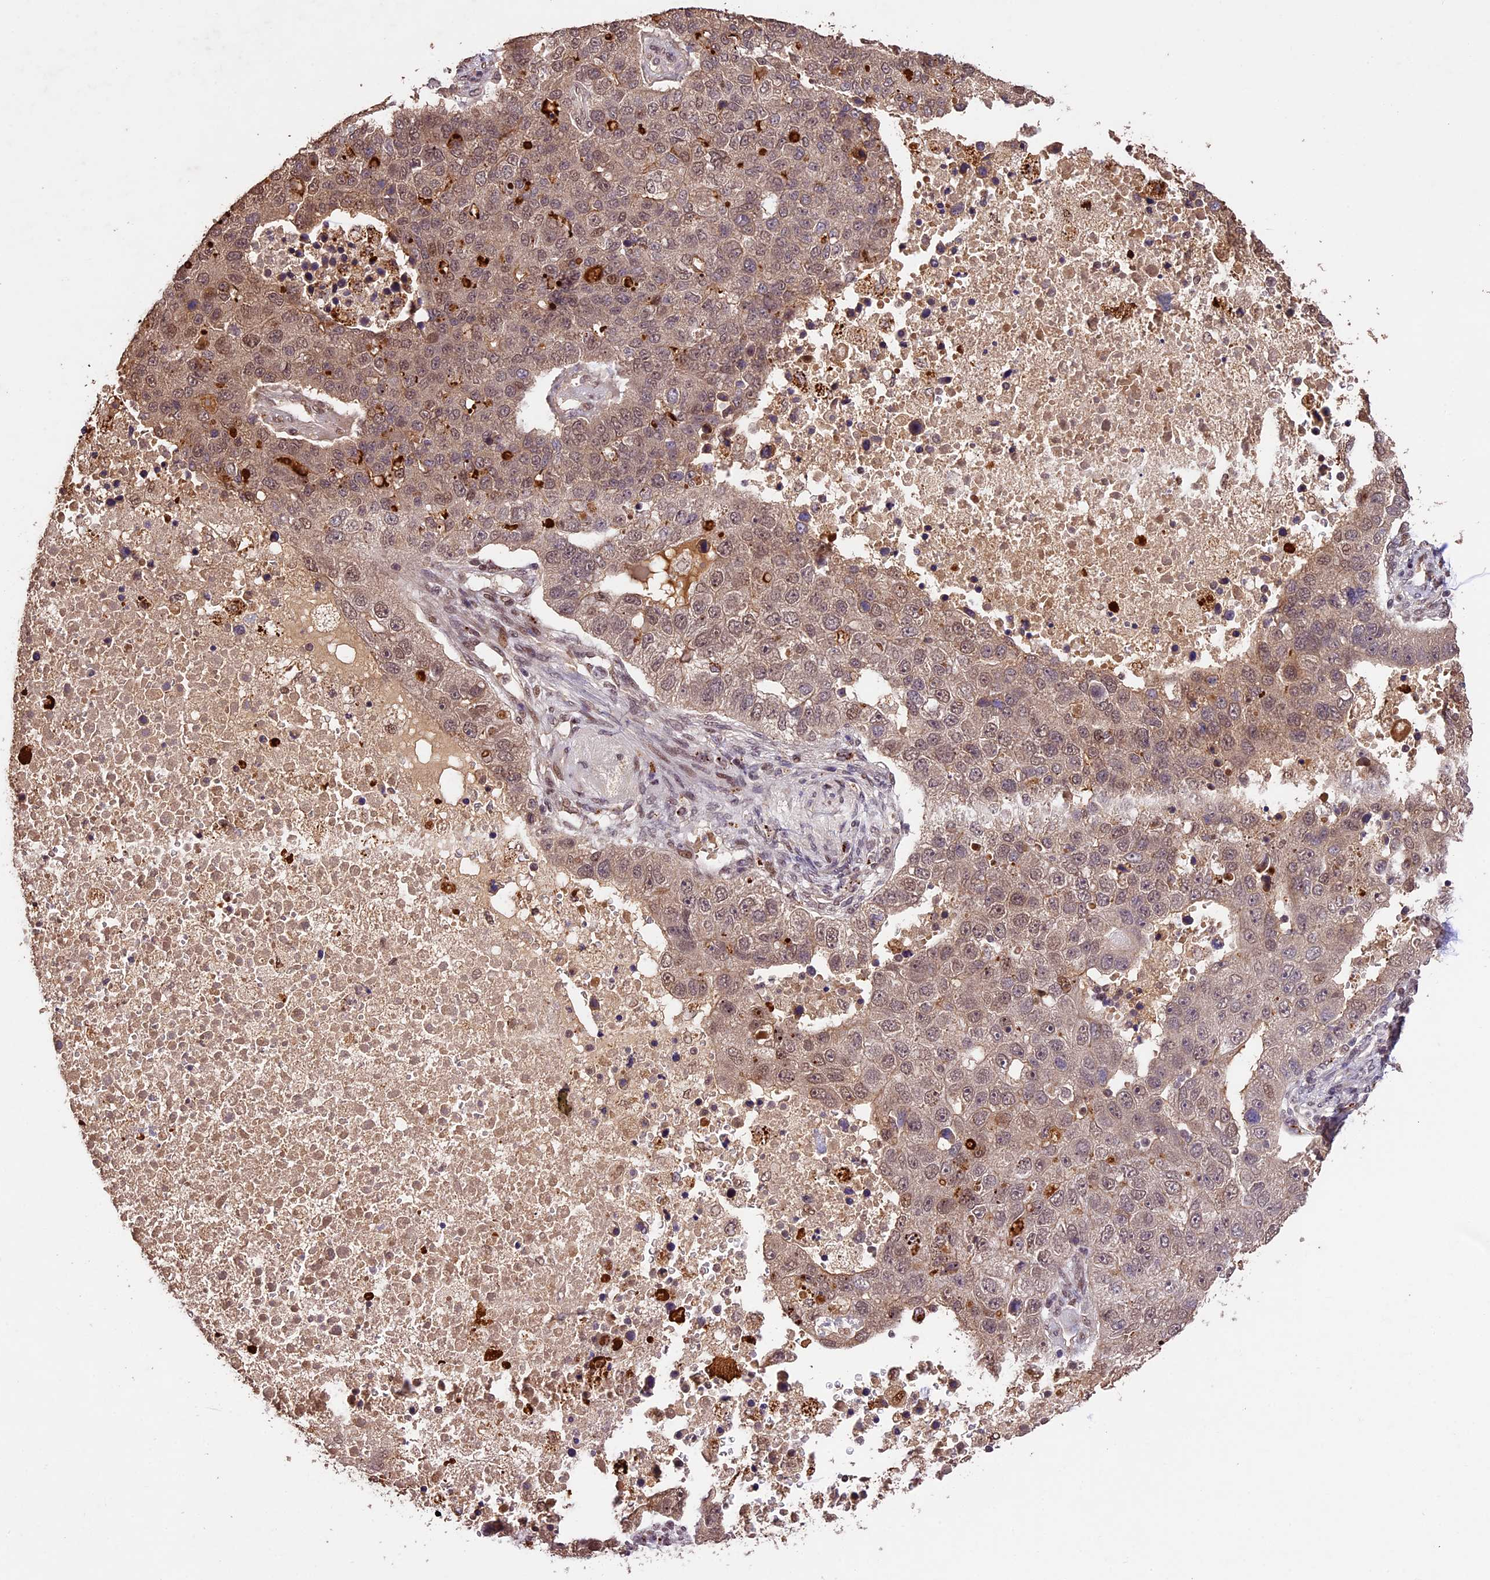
{"staining": {"intensity": "weak", "quantity": ">75%", "location": "cytoplasmic/membranous,nuclear"}, "tissue": "pancreatic cancer", "cell_type": "Tumor cells", "image_type": "cancer", "snomed": [{"axis": "morphology", "description": "Adenocarcinoma, NOS"}, {"axis": "topography", "description": "Pancreas"}], "caption": "Immunohistochemical staining of pancreatic cancer (adenocarcinoma) reveals low levels of weak cytoplasmic/membranous and nuclear expression in approximately >75% of tumor cells. The staining was performed using DAB (3,3'-diaminobenzidine), with brown indicating positive protein expression. Nuclei are stained blue with hematoxylin.", "gene": "CDKN2AIP", "patient": {"sex": "female", "age": 61}}